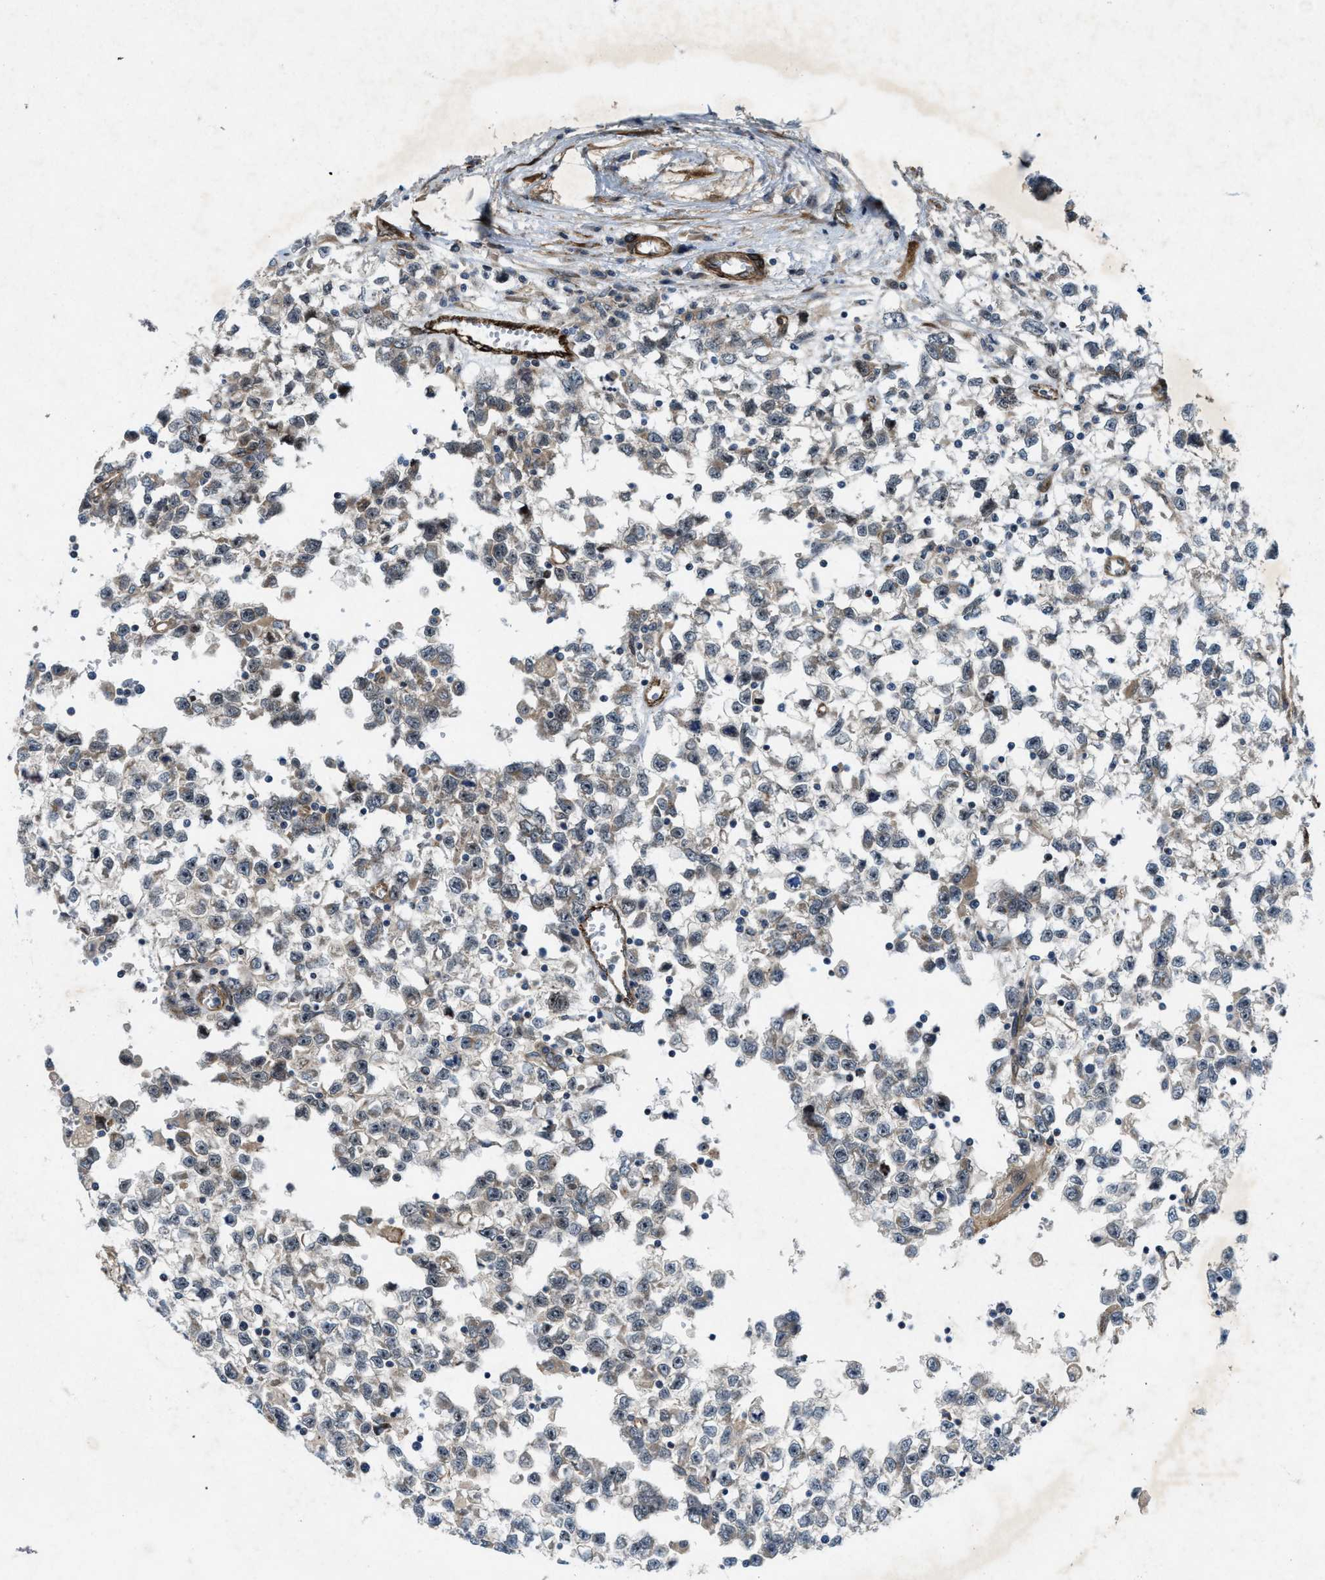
{"staining": {"intensity": "negative", "quantity": "none", "location": "none"}, "tissue": "testis cancer", "cell_type": "Tumor cells", "image_type": "cancer", "snomed": [{"axis": "morphology", "description": "Seminoma, NOS"}, {"axis": "morphology", "description": "Carcinoma, Embryonal, NOS"}, {"axis": "topography", "description": "Testis"}], "caption": "This is a micrograph of immunohistochemistry (IHC) staining of testis embryonal carcinoma, which shows no staining in tumor cells. (Brightfield microscopy of DAB (3,3'-diaminobenzidine) immunohistochemistry (IHC) at high magnification).", "gene": "URGCP", "patient": {"sex": "male", "age": 51}}